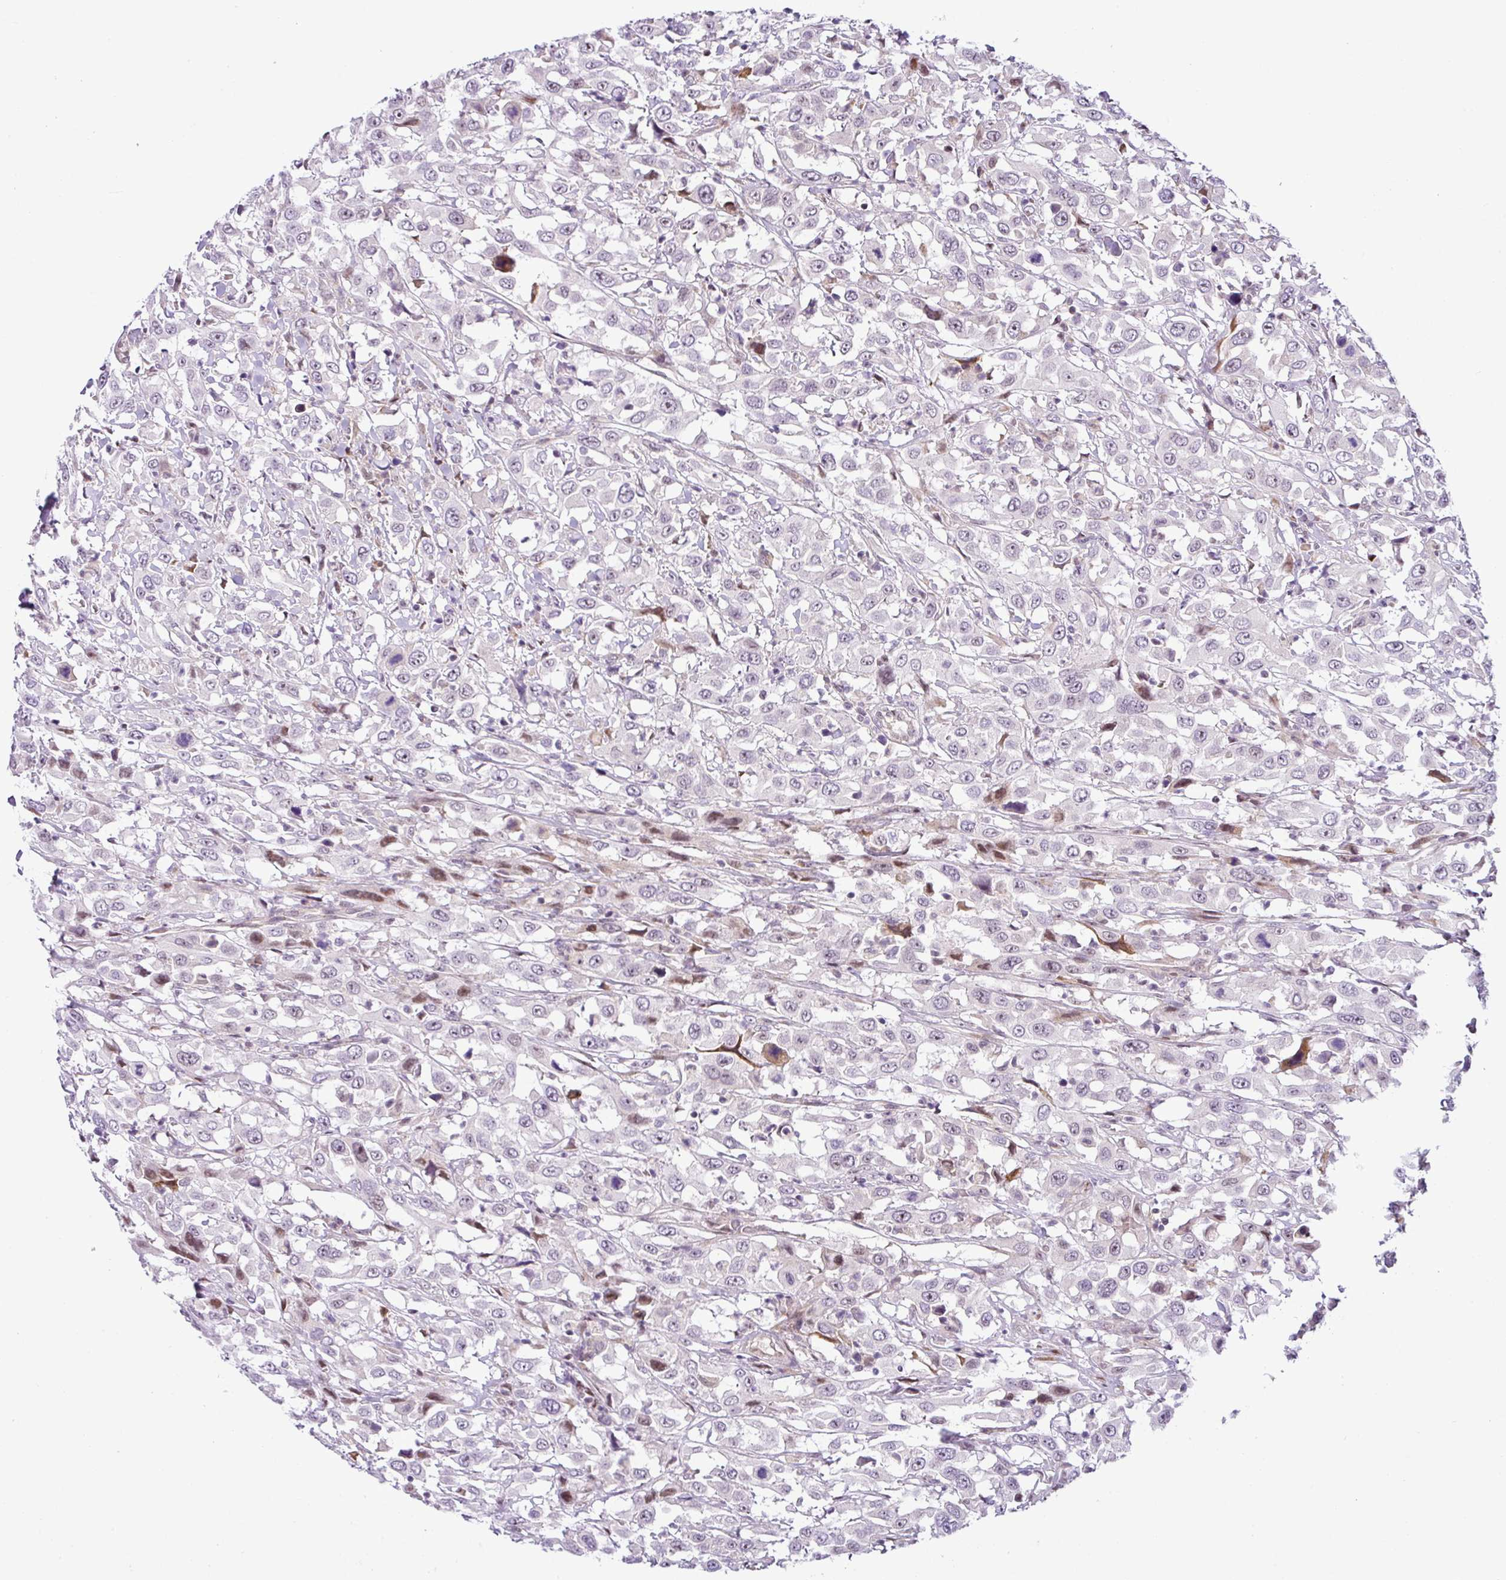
{"staining": {"intensity": "negative", "quantity": "none", "location": "none"}, "tissue": "urothelial cancer", "cell_type": "Tumor cells", "image_type": "cancer", "snomed": [{"axis": "morphology", "description": "Urothelial carcinoma, High grade"}, {"axis": "topography", "description": "Urinary bladder"}], "caption": "IHC photomicrograph of neoplastic tissue: human urothelial cancer stained with DAB (3,3'-diaminobenzidine) shows no significant protein positivity in tumor cells. The staining was performed using DAB to visualize the protein expression in brown, while the nuclei were stained in blue with hematoxylin (Magnification: 20x).", "gene": "NDUFB2", "patient": {"sex": "male", "age": 61}}